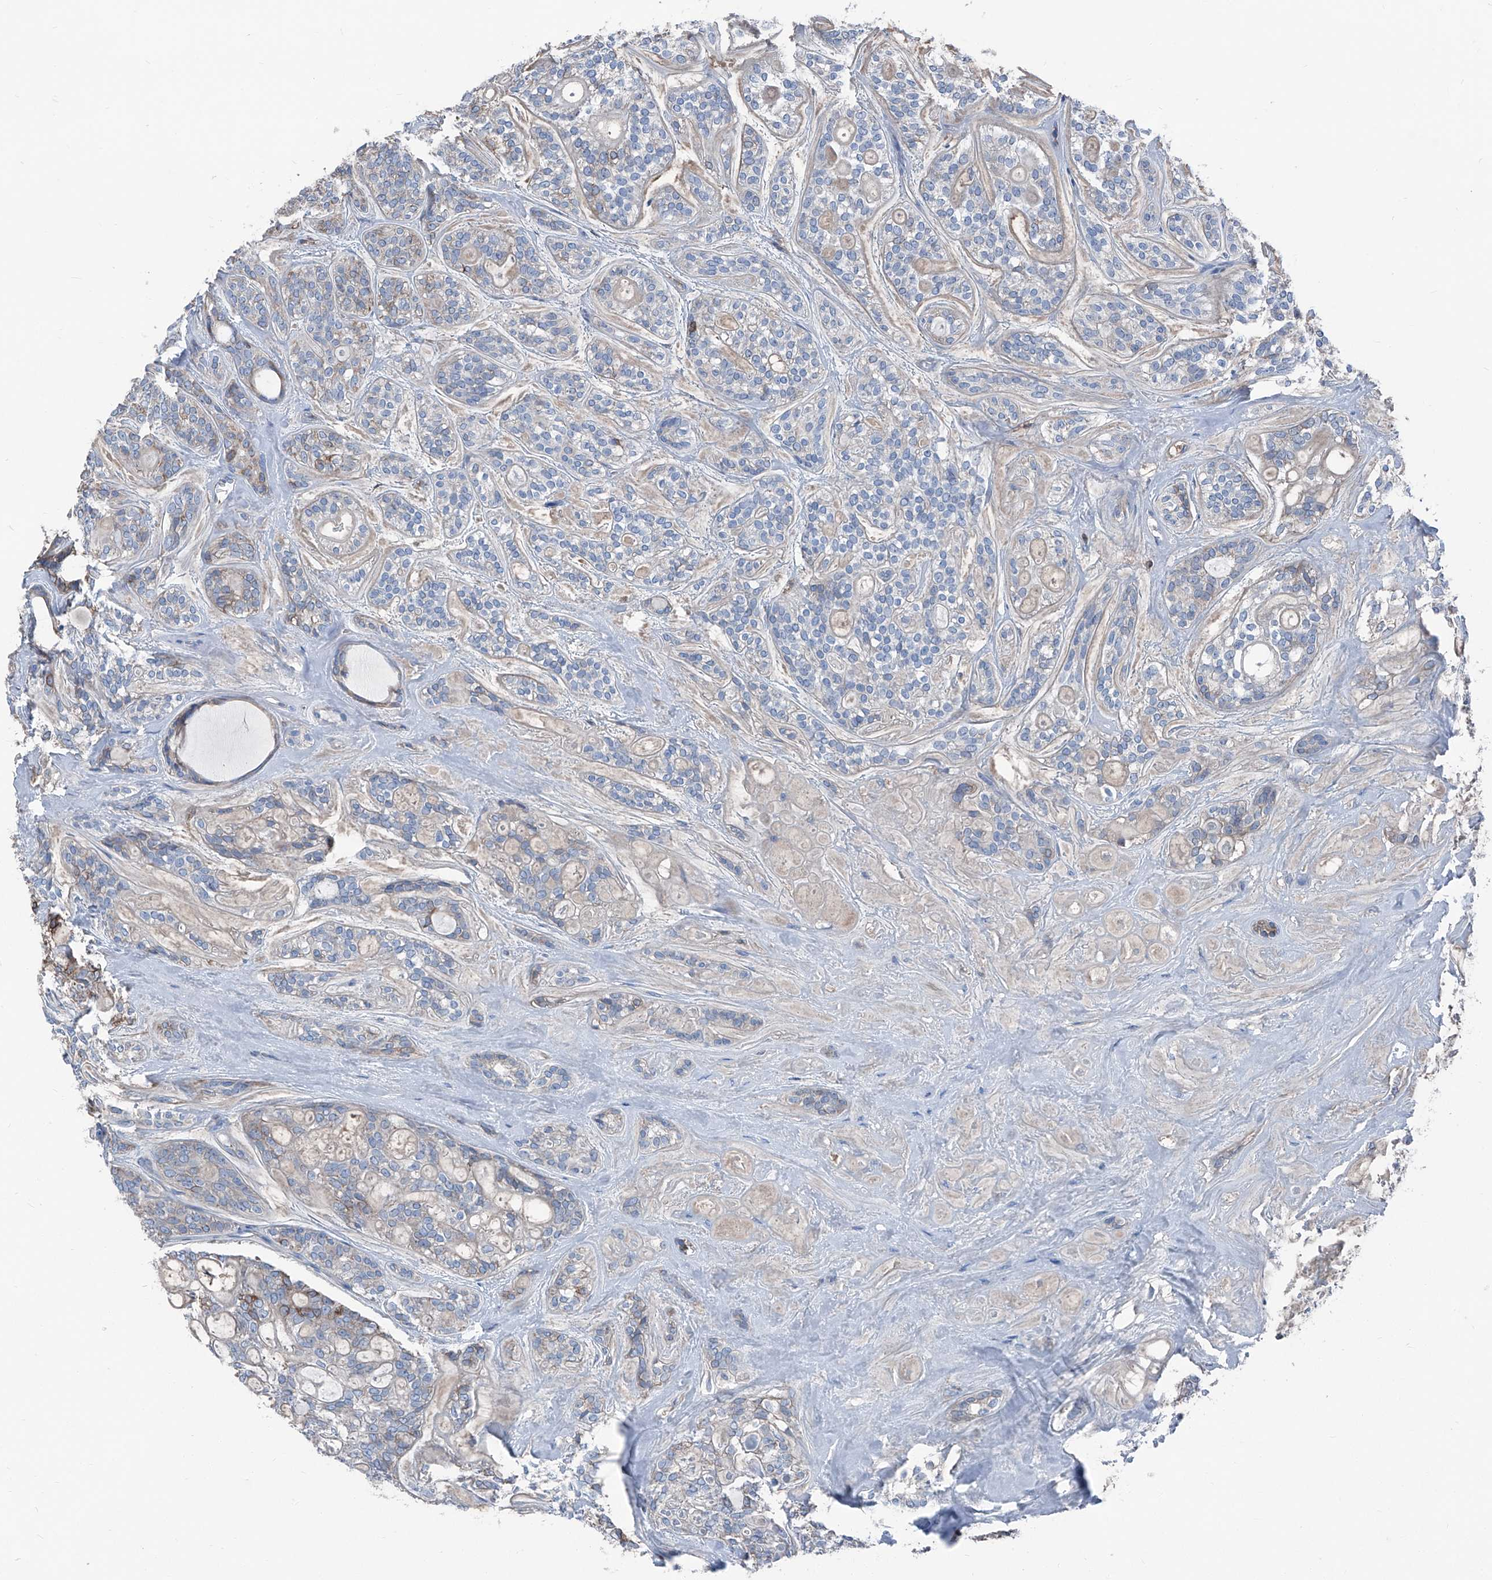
{"staining": {"intensity": "strong", "quantity": "<25%", "location": "cytoplasmic/membranous"}, "tissue": "head and neck cancer", "cell_type": "Tumor cells", "image_type": "cancer", "snomed": [{"axis": "morphology", "description": "Adenocarcinoma, NOS"}, {"axis": "topography", "description": "Head-Neck"}], "caption": "Brown immunohistochemical staining in human adenocarcinoma (head and neck) demonstrates strong cytoplasmic/membranous expression in about <25% of tumor cells.", "gene": "GPAT3", "patient": {"sex": "male", "age": 66}}